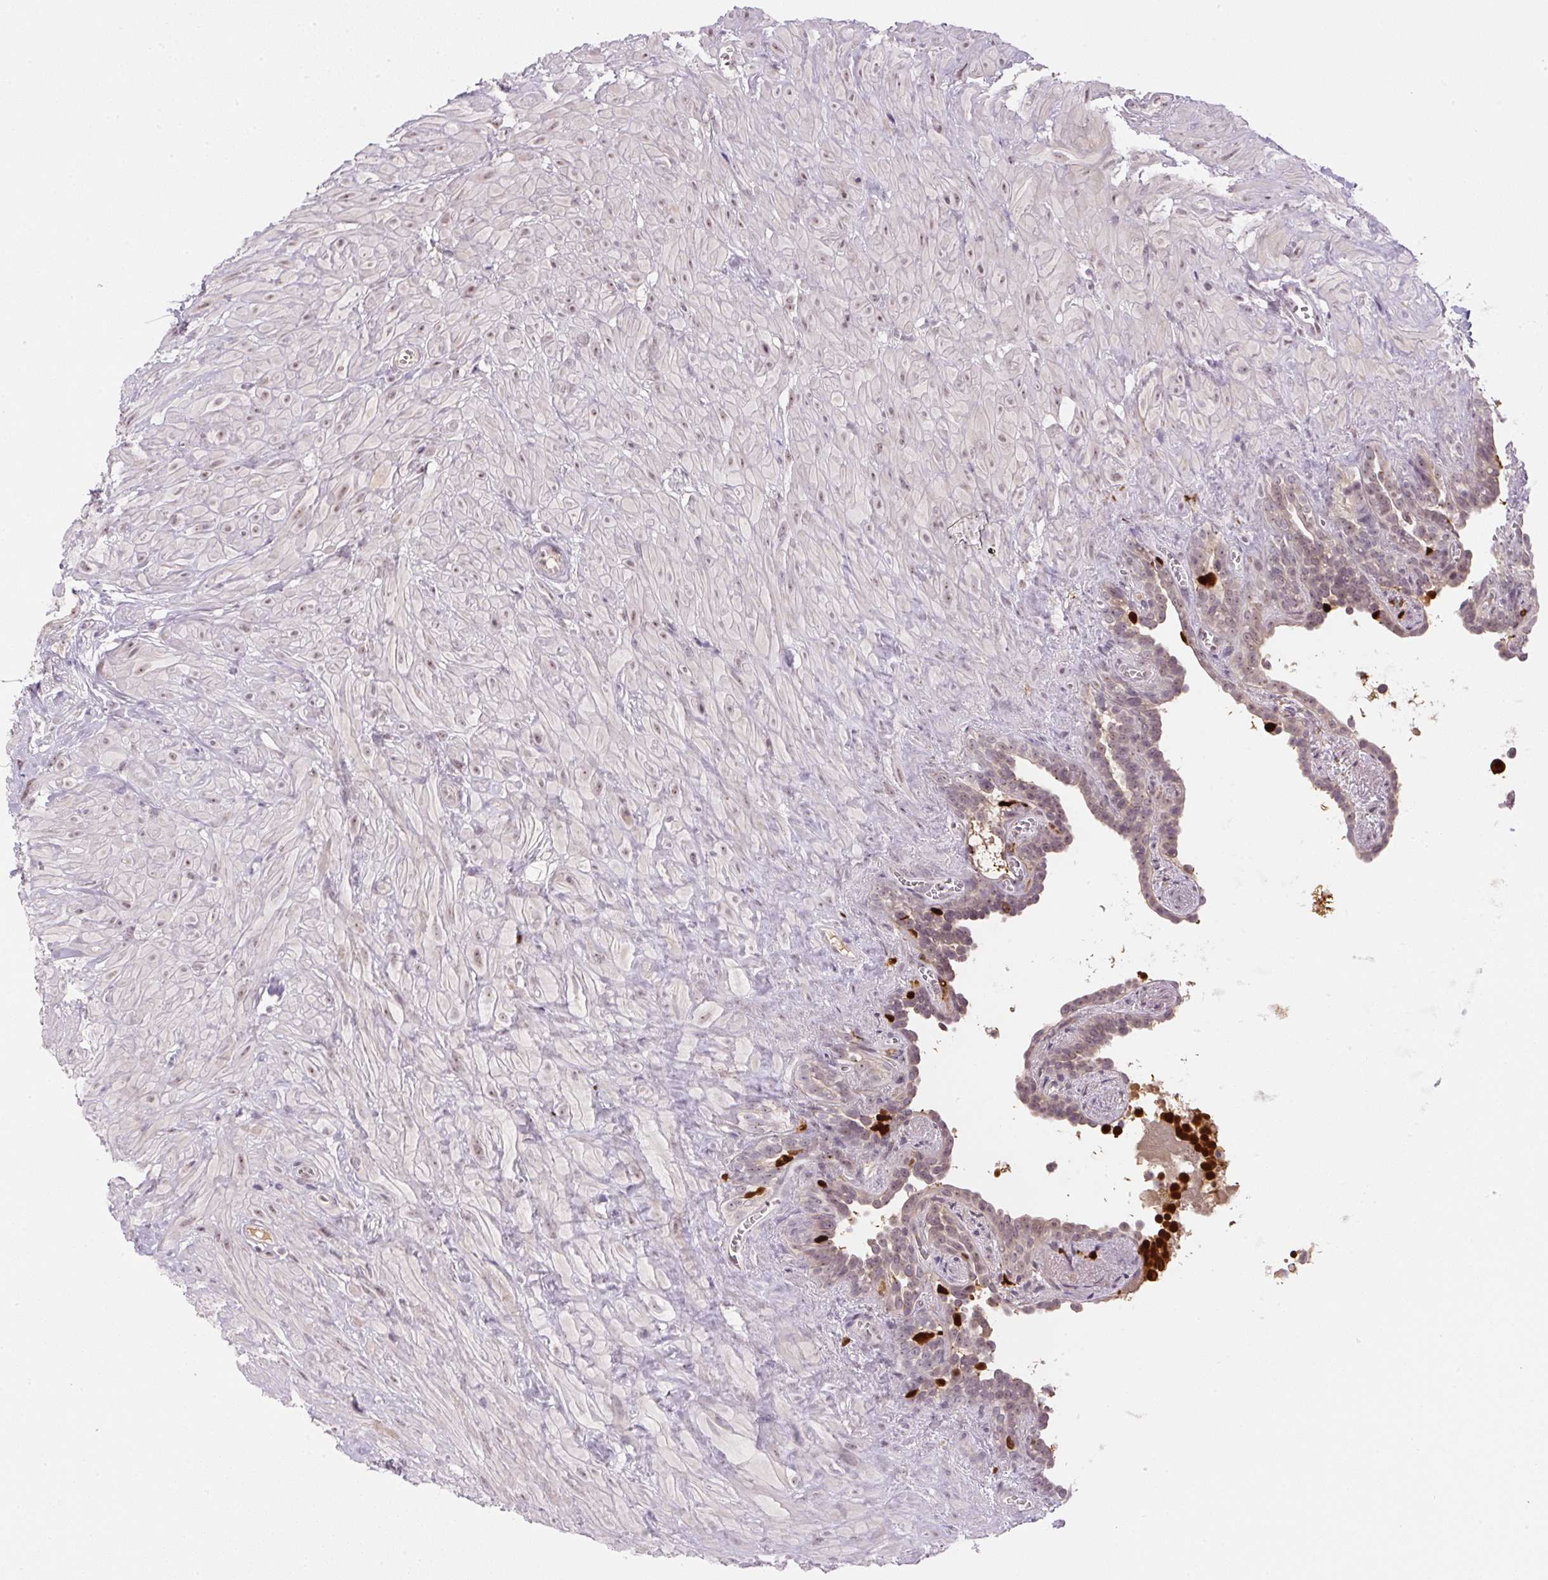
{"staining": {"intensity": "weak", "quantity": ">75%", "location": "cytoplasmic/membranous,nuclear"}, "tissue": "seminal vesicle", "cell_type": "Glandular cells", "image_type": "normal", "snomed": [{"axis": "morphology", "description": "Normal tissue, NOS"}, {"axis": "topography", "description": "Seminal veicle"}], "caption": "Brown immunohistochemical staining in normal seminal vesicle exhibits weak cytoplasmic/membranous,nuclear staining in approximately >75% of glandular cells.", "gene": "SGF29", "patient": {"sex": "male", "age": 76}}